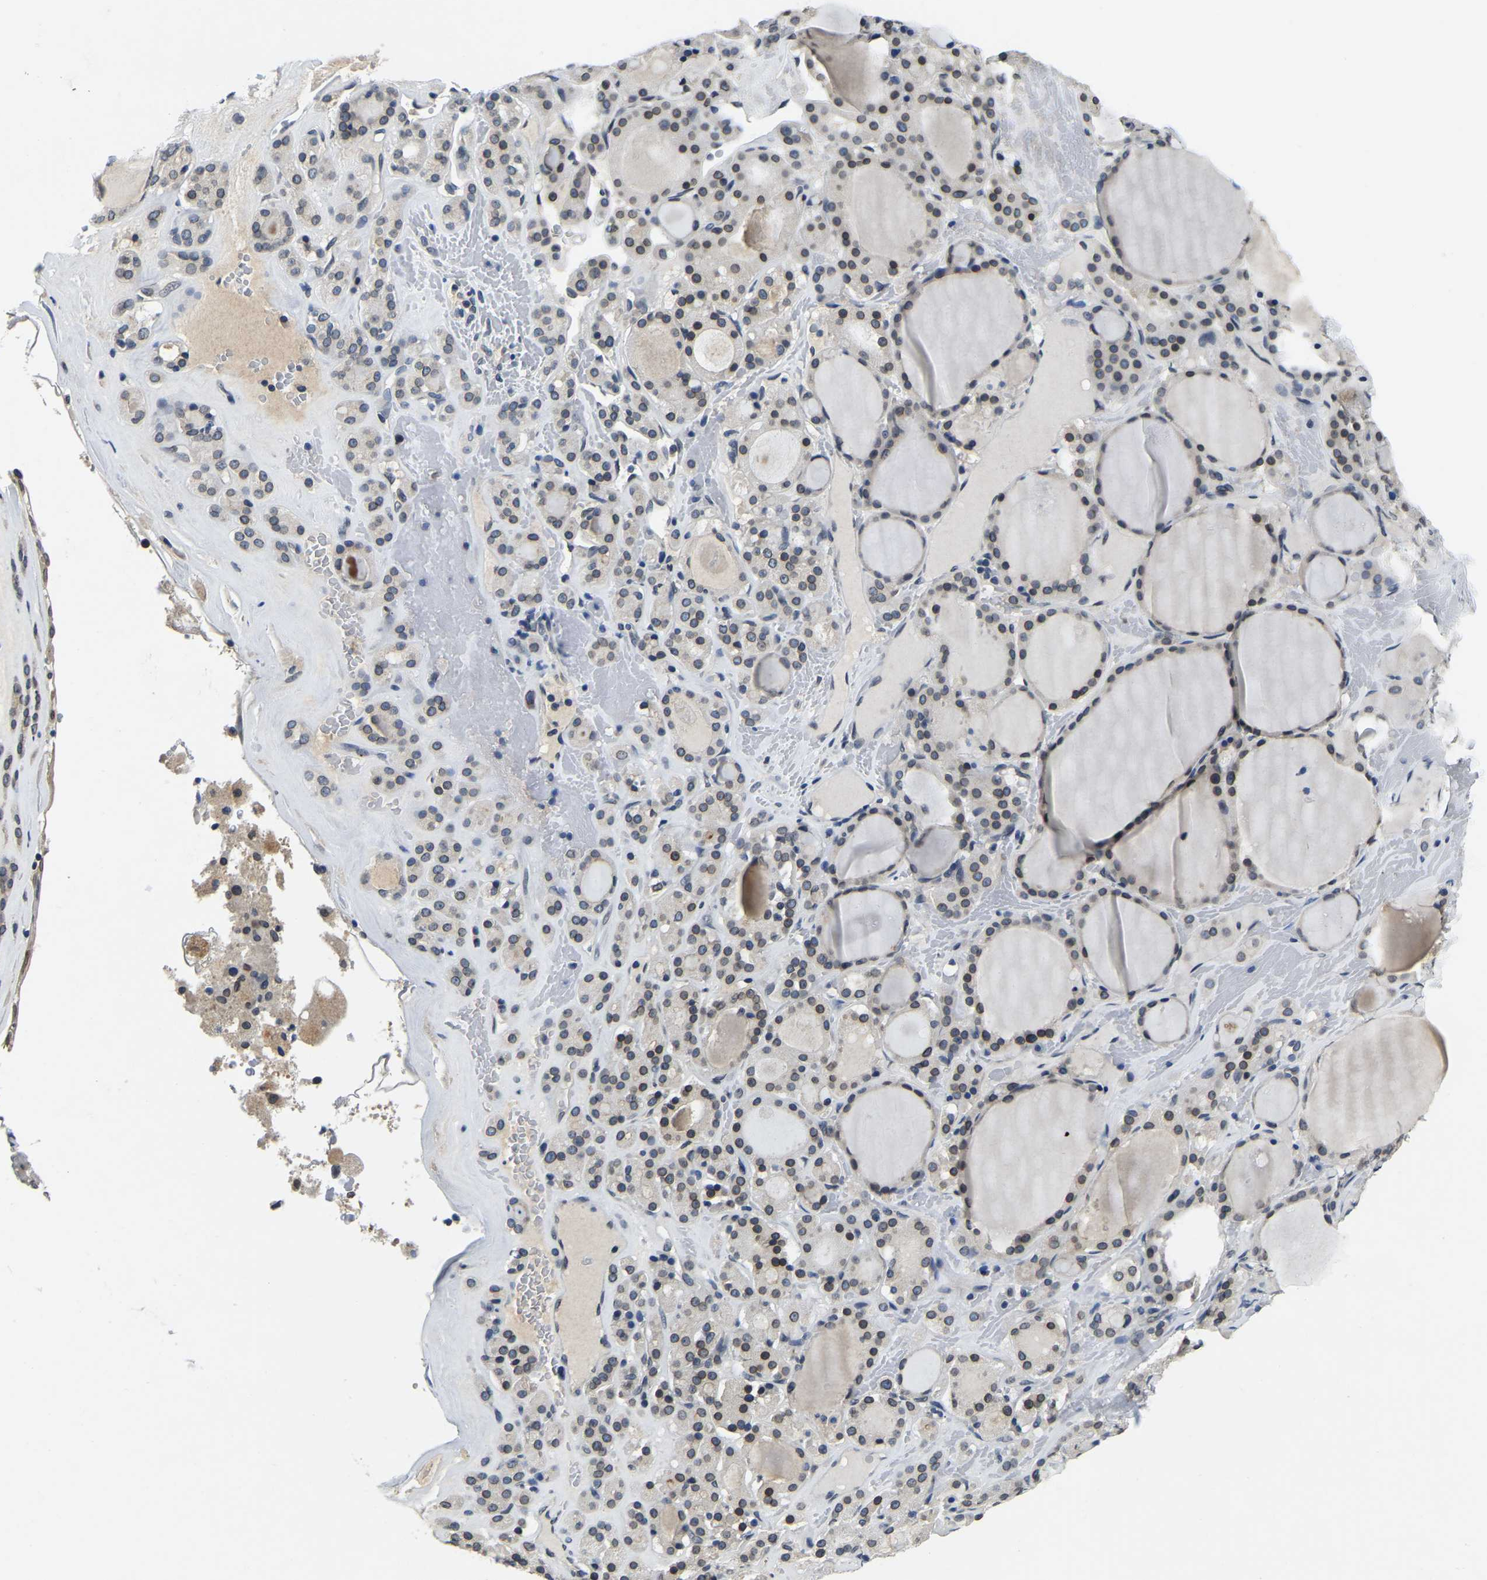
{"staining": {"intensity": "moderate", "quantity": "25%-75%", "location": "cytoplasmic/membranous,nuclear"}, "tissue": "thyroid gland", "cell_type": "Glandular cells", "image_type": "normal", "snomed": [{"axis": "morphology", "description": "Normal tissue, NOS"}, {"axis": "morphology", "description": "Carcinoma, NOS"}, {"axis": "topography", "description": "Thyroid gland"}], "caption": "This micrograph exhibits IHC staining of unremarkable human thyroid gland, with medium moderate cytoplasmic/membranous,nuclear staining in approximately 25%-75% of glandular cells.", "gene": "RANBP2", "patient": {"sex": "female", "age": 86}}